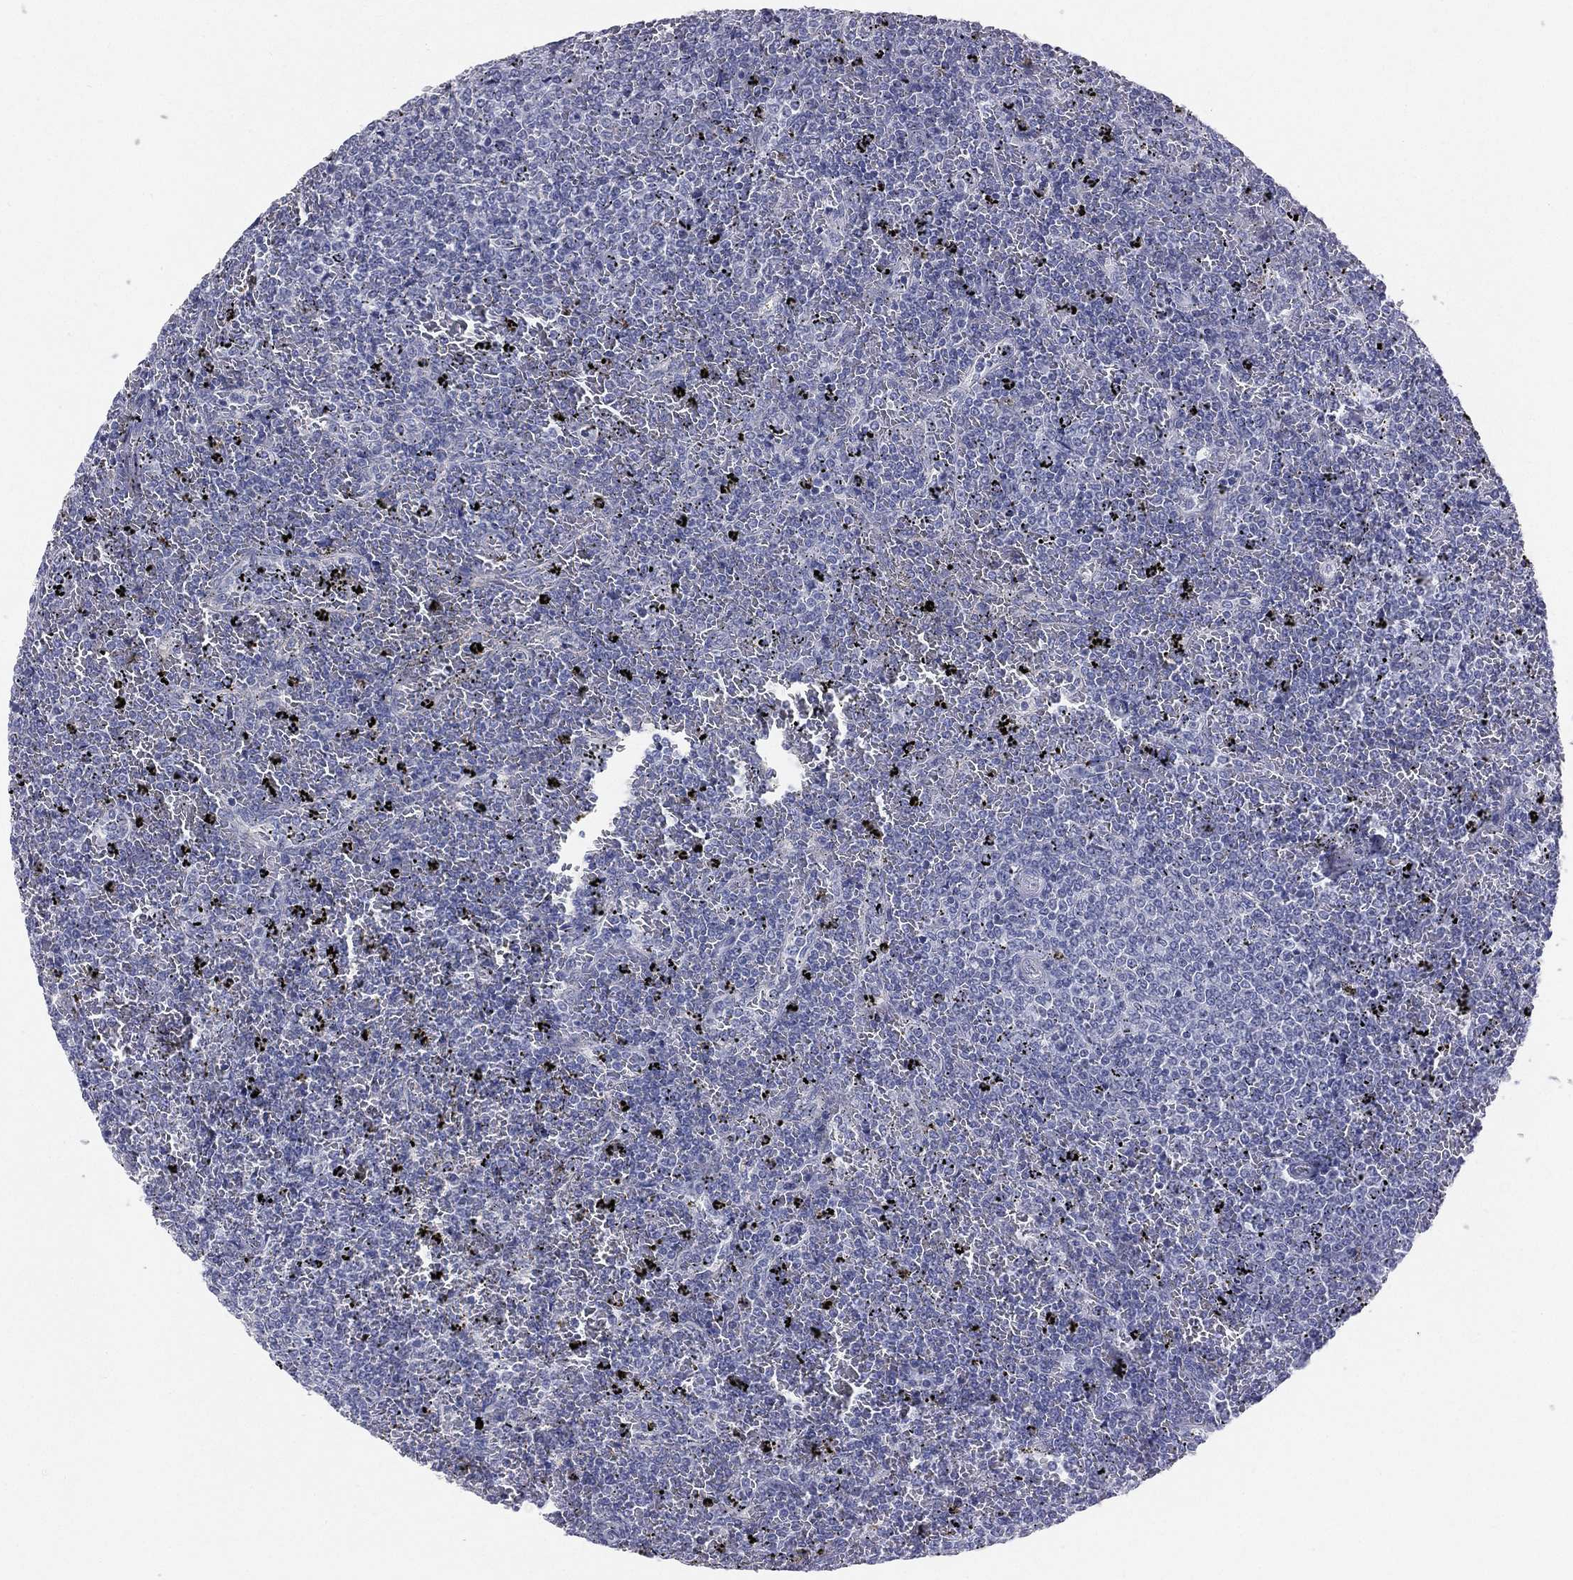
{"staining": {"intensity": "negative", "quantity": "none", "location": "none"}, "tissue": "lymphoma", "cell_type": "Tumor cells", "image_type": "cancer", "snomed": [{"axis": "morphology", "description": "Malignant lymphoma, non-Hodgkin's type, Low grade"}, {"axis": "topography", "description": "Spleen"}], "caption": "High power microscopy image of an IHC histopathology image of low-grade malignant lymphoma, non-Hodgkin's type, revealing no significant staining in tumor cells. (Stains: DAB IHC with hematoxylin counter stain, Microscopy: brightfield microscopy at high magnification).", "gene": "STK31", "patient": {"sex": "female", "age": 77}}